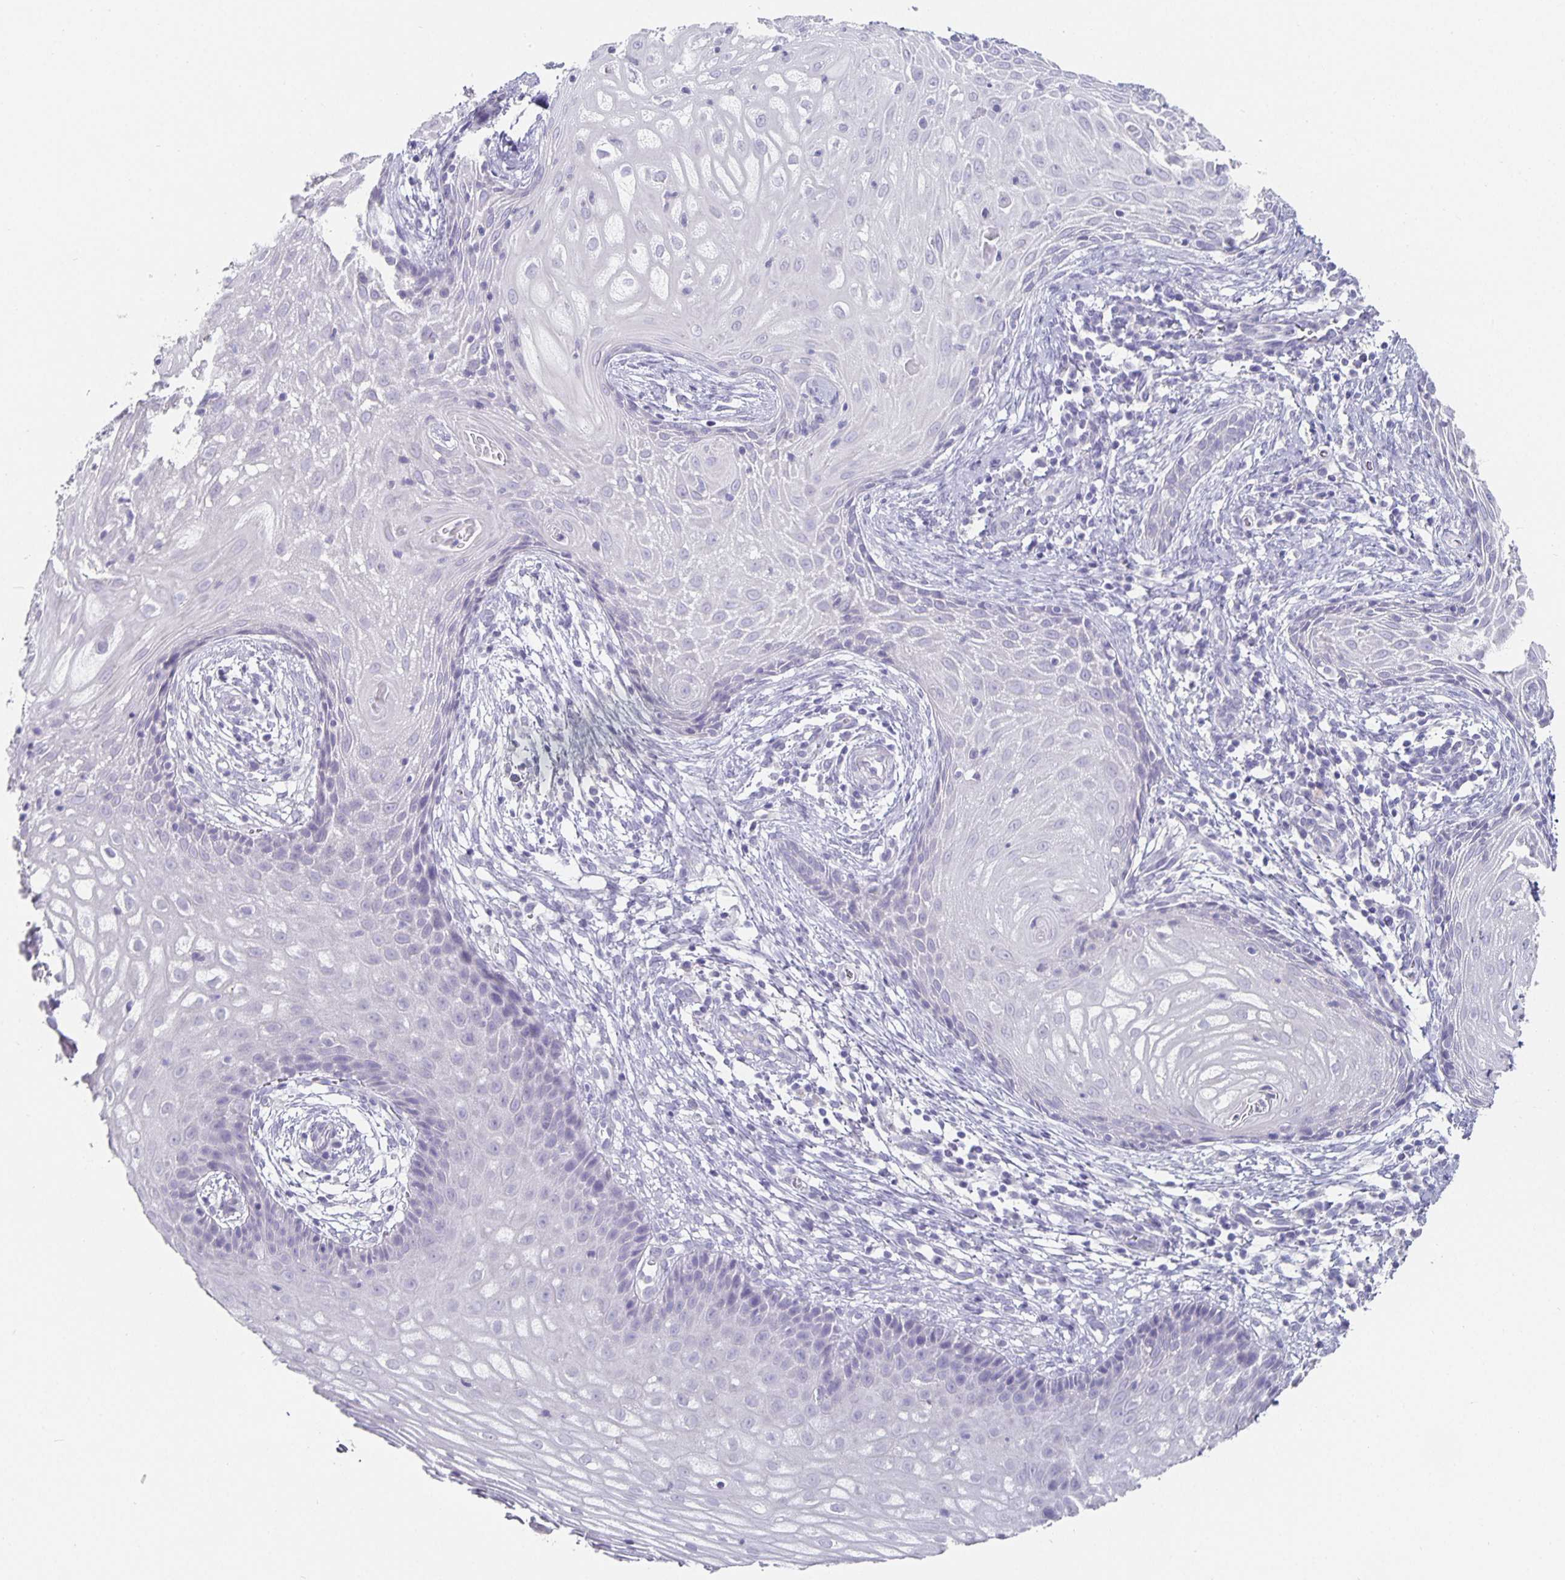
{"staining": {"intensity": "negative", "quantity": "none", "location": "none"}, "tissue": "cervical cancer", "cell_type": "Tumor cells", "image_type": "cancer", "snomed": [{"axis": "morphology", "description": "Squamous cell carcinoma, NOS"}, {"axis": "topography", "description": "Cervix"}], "caption": "An image of human cervical cancer (squamous cell carcinoma) is negative for staining in tumor cells.", "gene": "CHGA", "patient": {"sex": "female", "age": 30}}